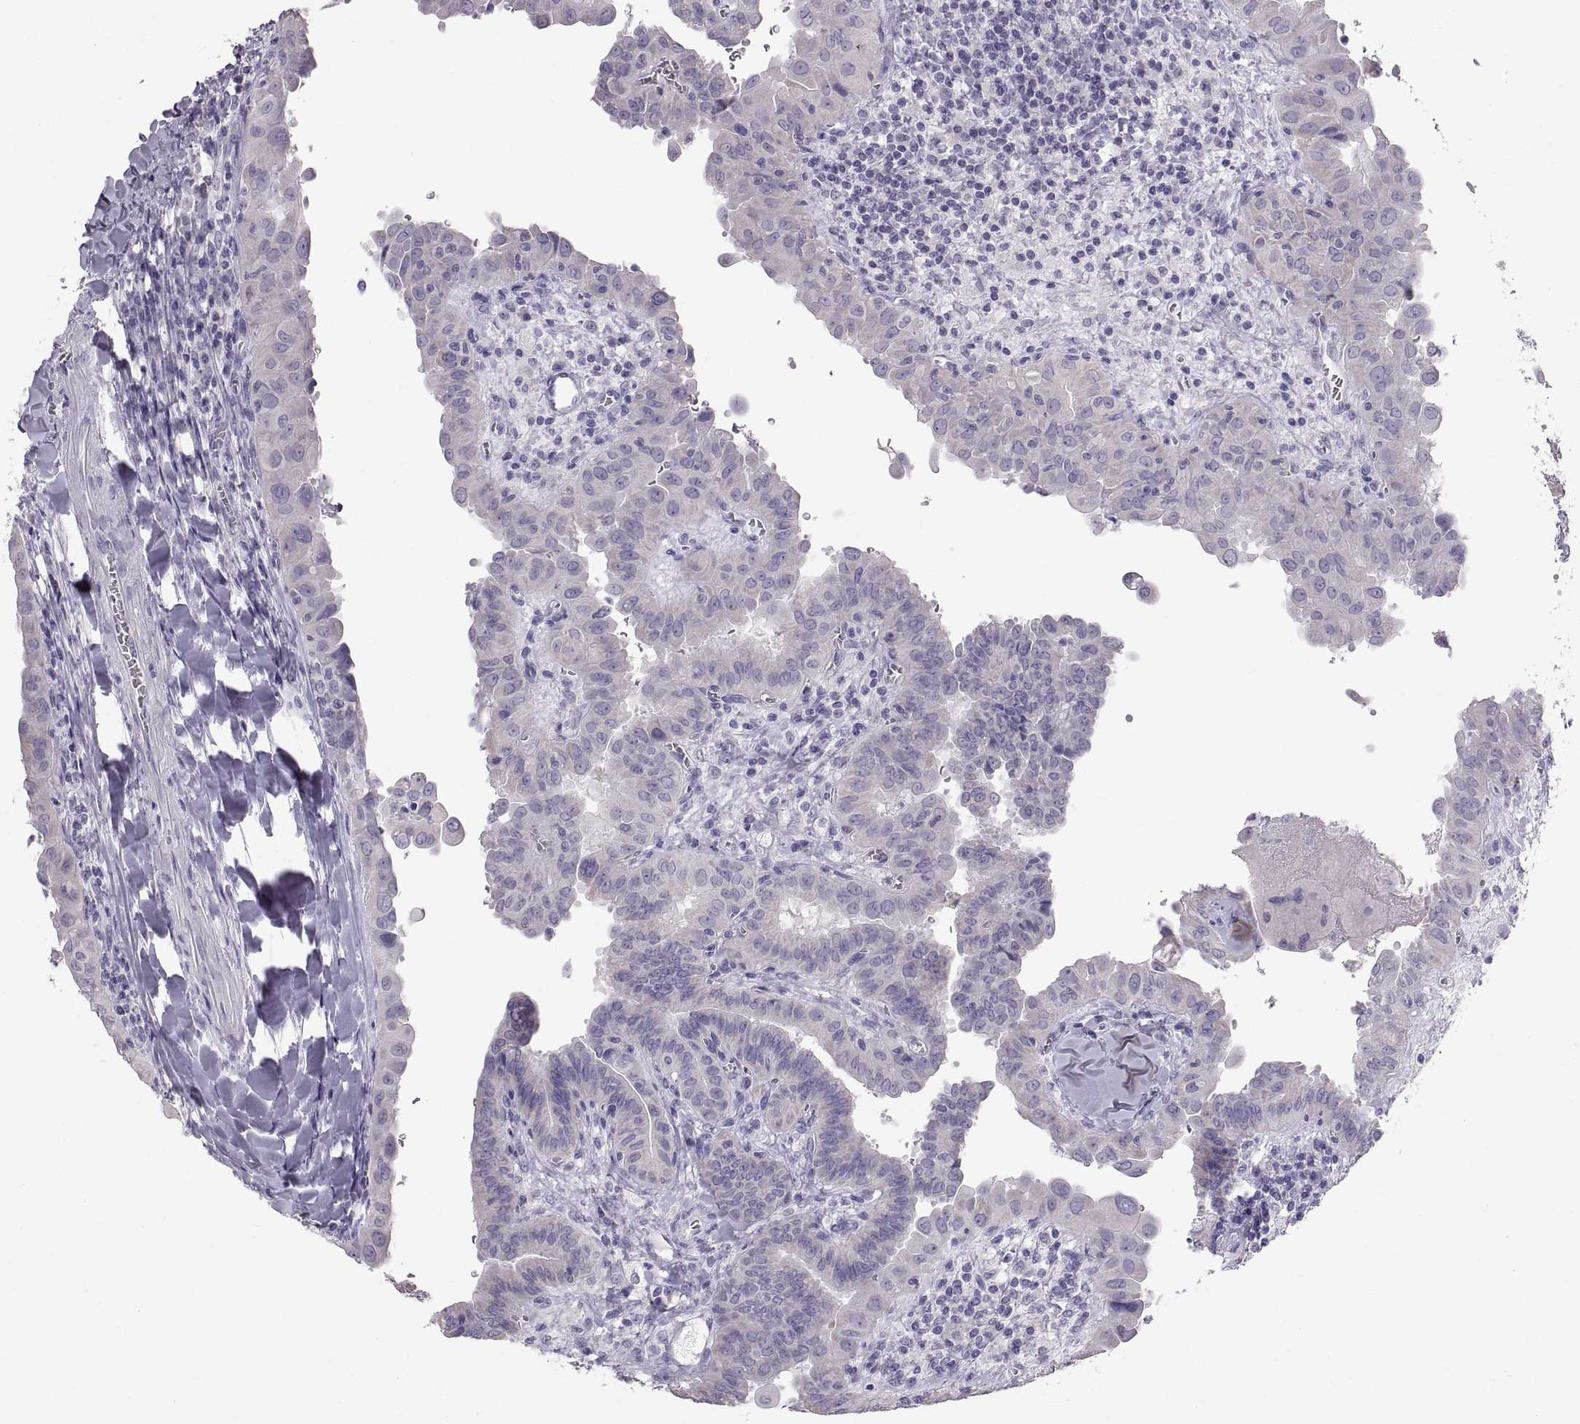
{"staining": {"intensity": "negative", "quantity": "none", "location": "none"}, "tissue": "thyroid cancer", "cell_type": "Tumor cells", "image_type": "cancer", "snomed": [{"axis": "morphology", "description": "Papillary adenocarcinoma, NOS"}, {"axis": "topography", "description": "Thyroid gland"}], "caption": "Papillary adenocarcinoma (thyroid) stained for a protein using IHC reveals no expression tumor cells.", "gene": "WBP2NL", "patient": {"sex": "female", "age": 37}}